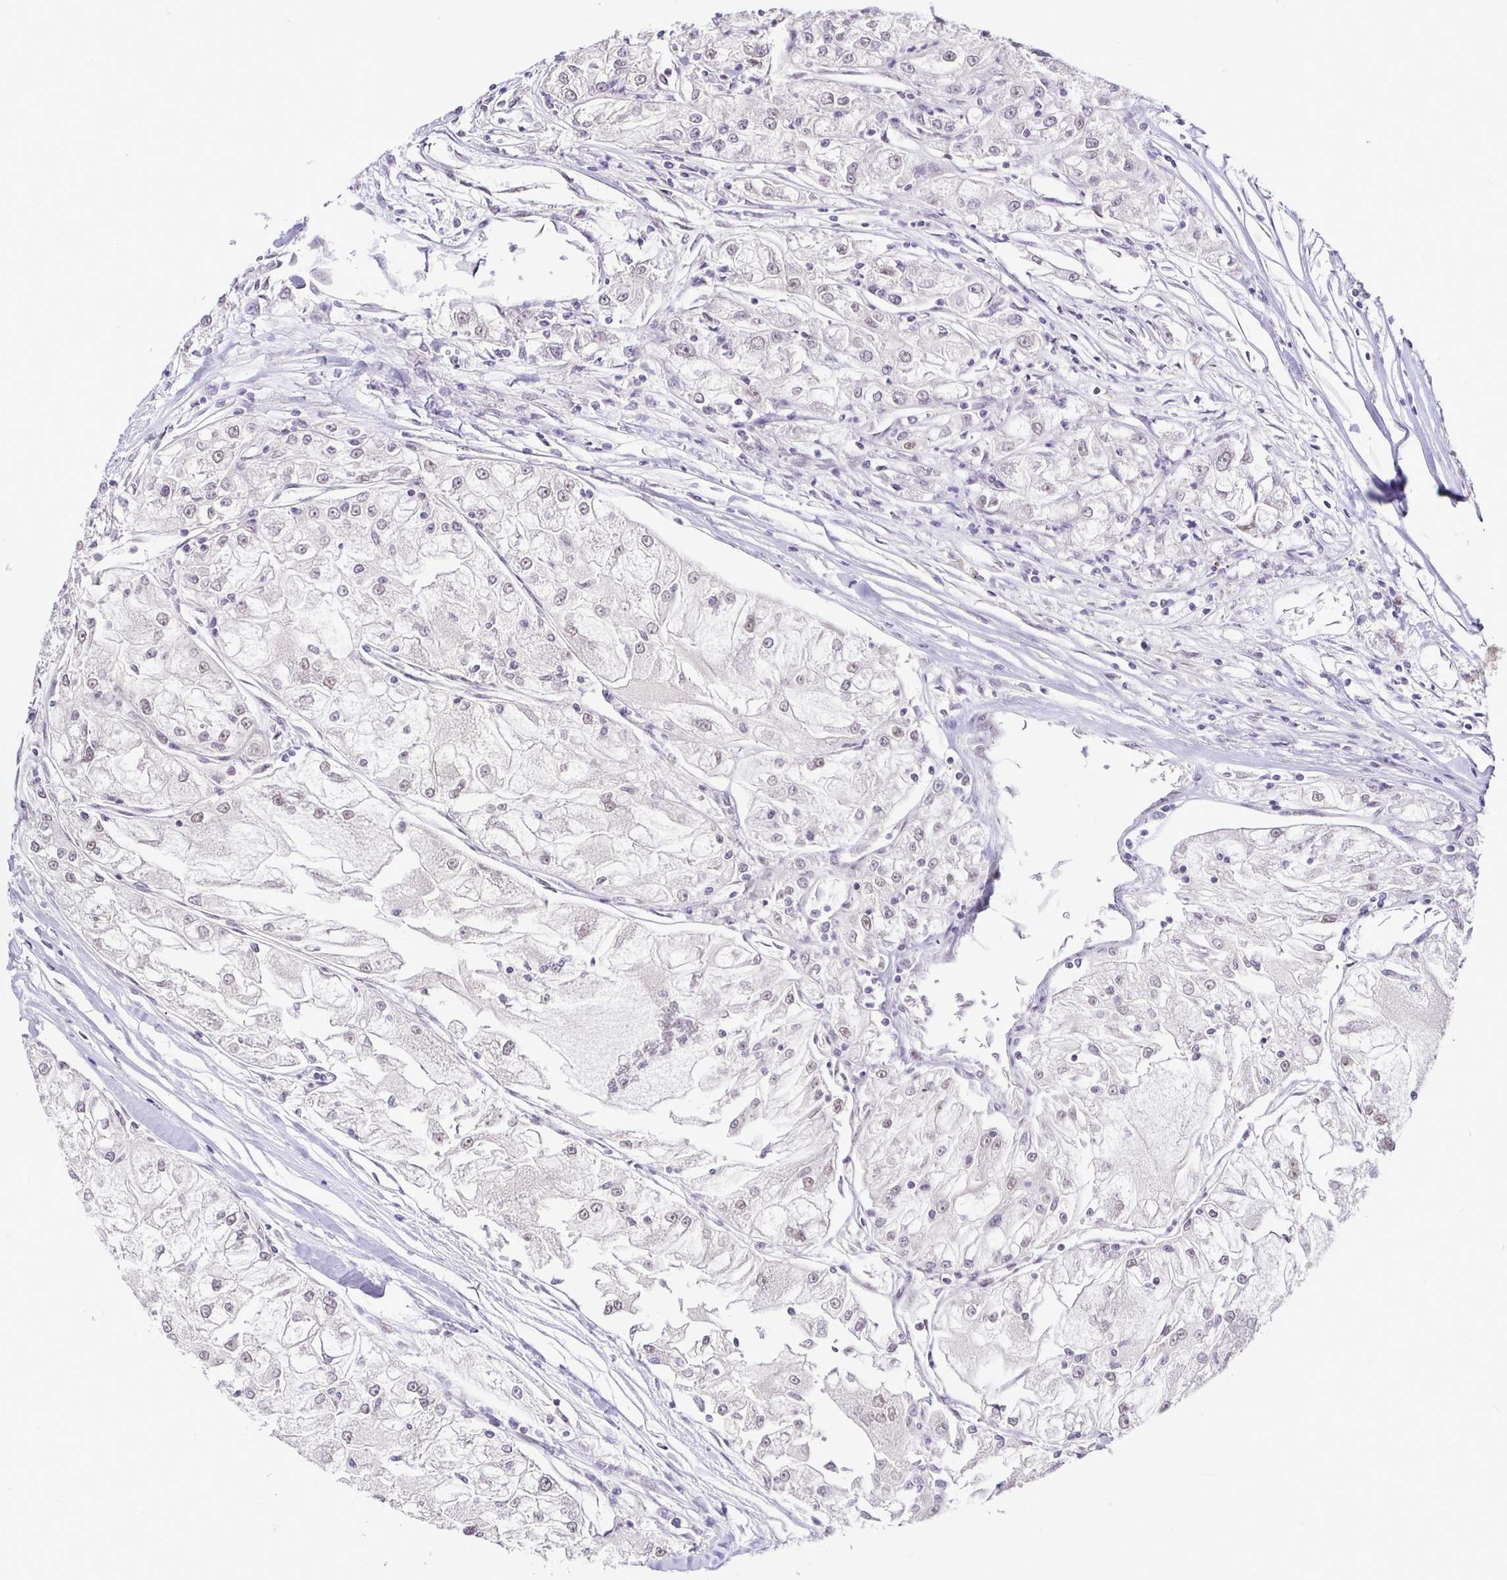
{"staining": {"intensity": "weak", "quantity": "<25%", "location": "nuclear"}, "tissue": "renal cancer", "cell_type": "Tumor cells", "image_type": "cancer", "snomed": [{"axis": "morphology", "description": "Adenocarcinoma, NOS"}, {"axis": "topography", "description": "Kidney"}], "caption": "Tumor cells show no significant expression in renal cancer (adenocarcinoma).", "gene": "NUP188", "patient": {"sex": "female", "age": 72}}